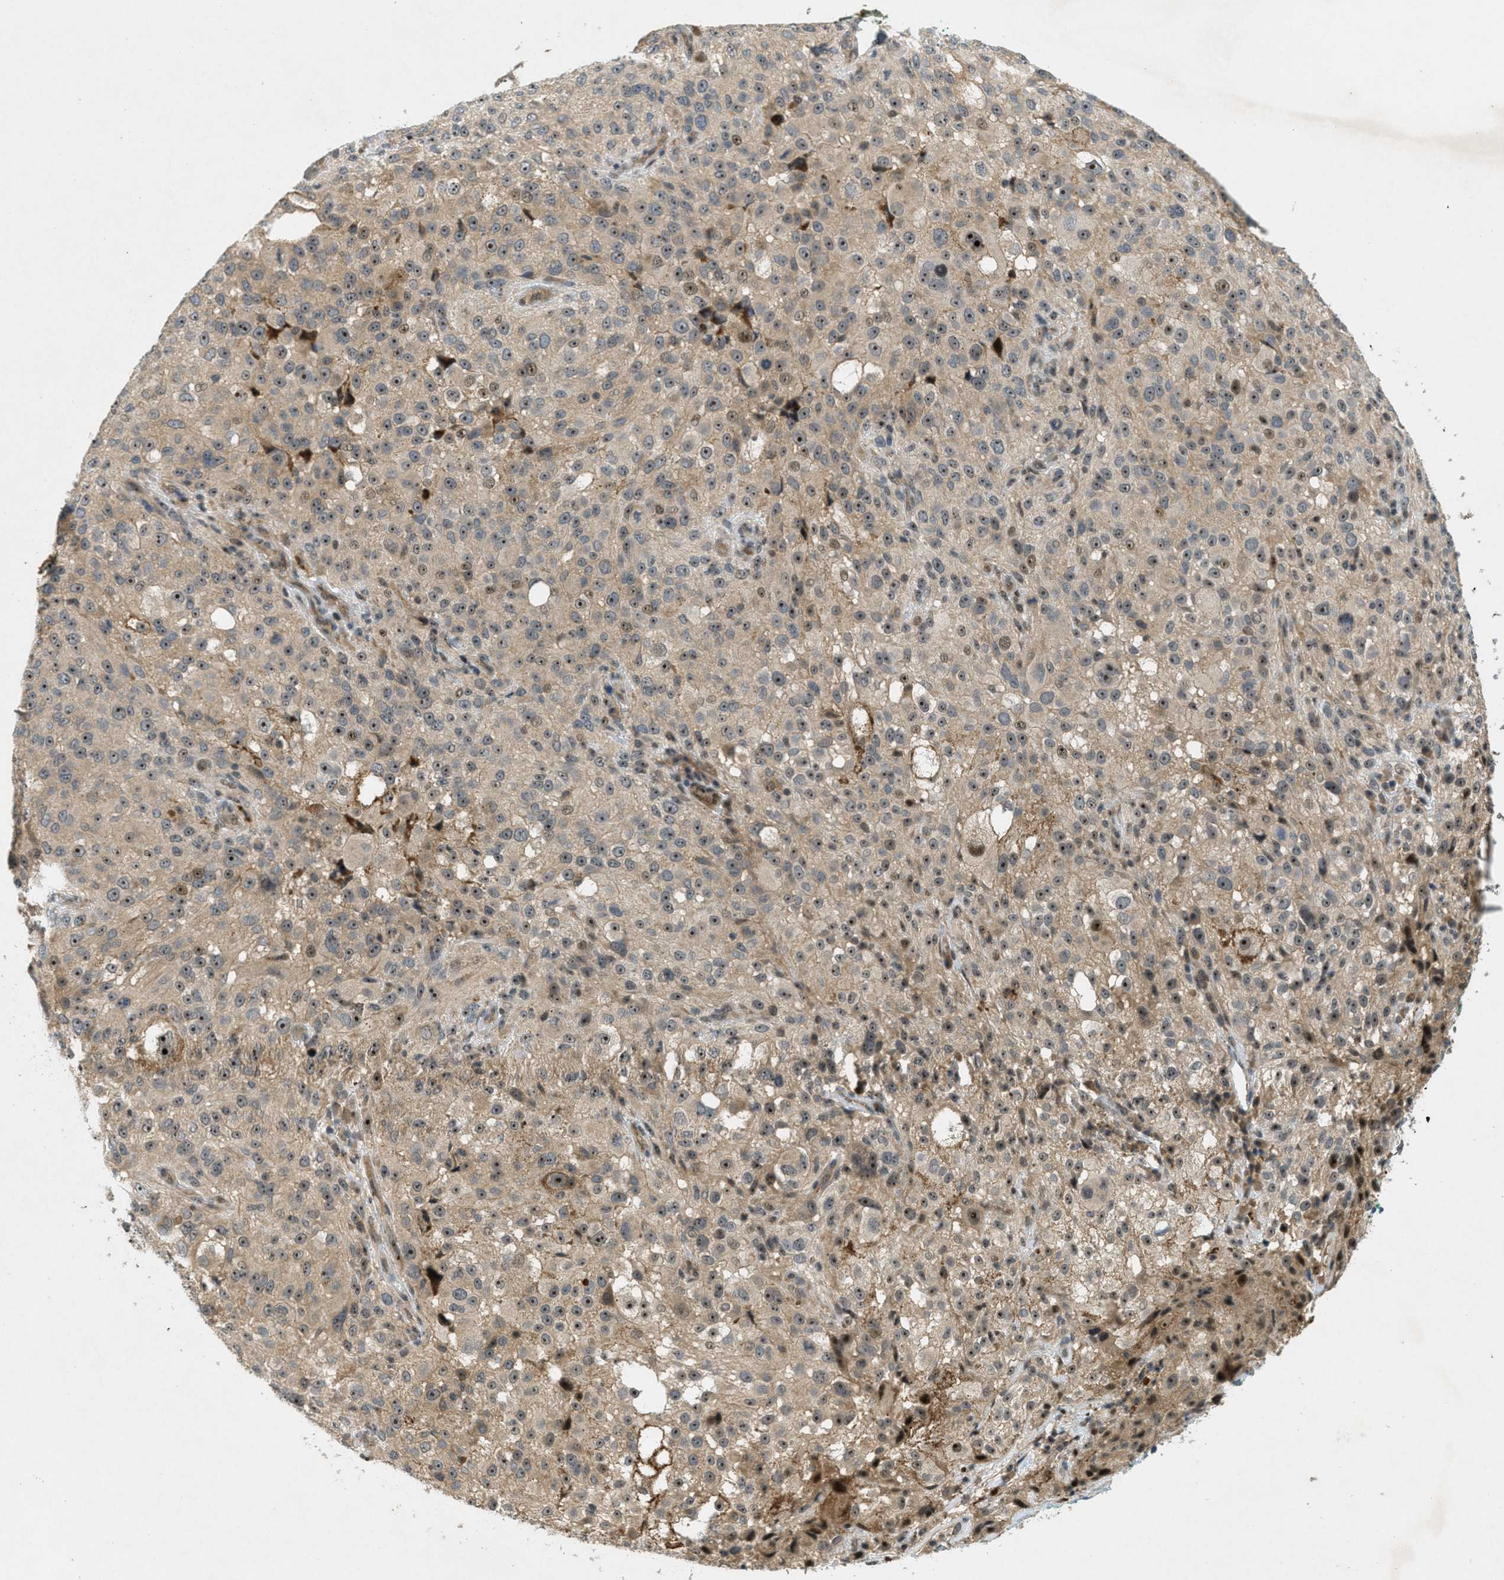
{"staining": {"intensity": "moderate", "quantity": ">75%", "location": "cytoplasmic/membranous,nuclear"}, "tissue": "melanoma", "cell_type": "Tumor cells", "image_type": "cancer", "snomed": [{"axis": "morphology", "description": "Necrosis, NOS"}, {"axis": "morphology", "description": "Malignant melanoma, NOS"}, {"axis": "topography", "description": "Skin"}], "caption": "Malignant melanoma stained with a protein marker exhibits moderate staining in tumor cells.", "gene": "STK11", "patient": {"sex": "female", "age": 87}}